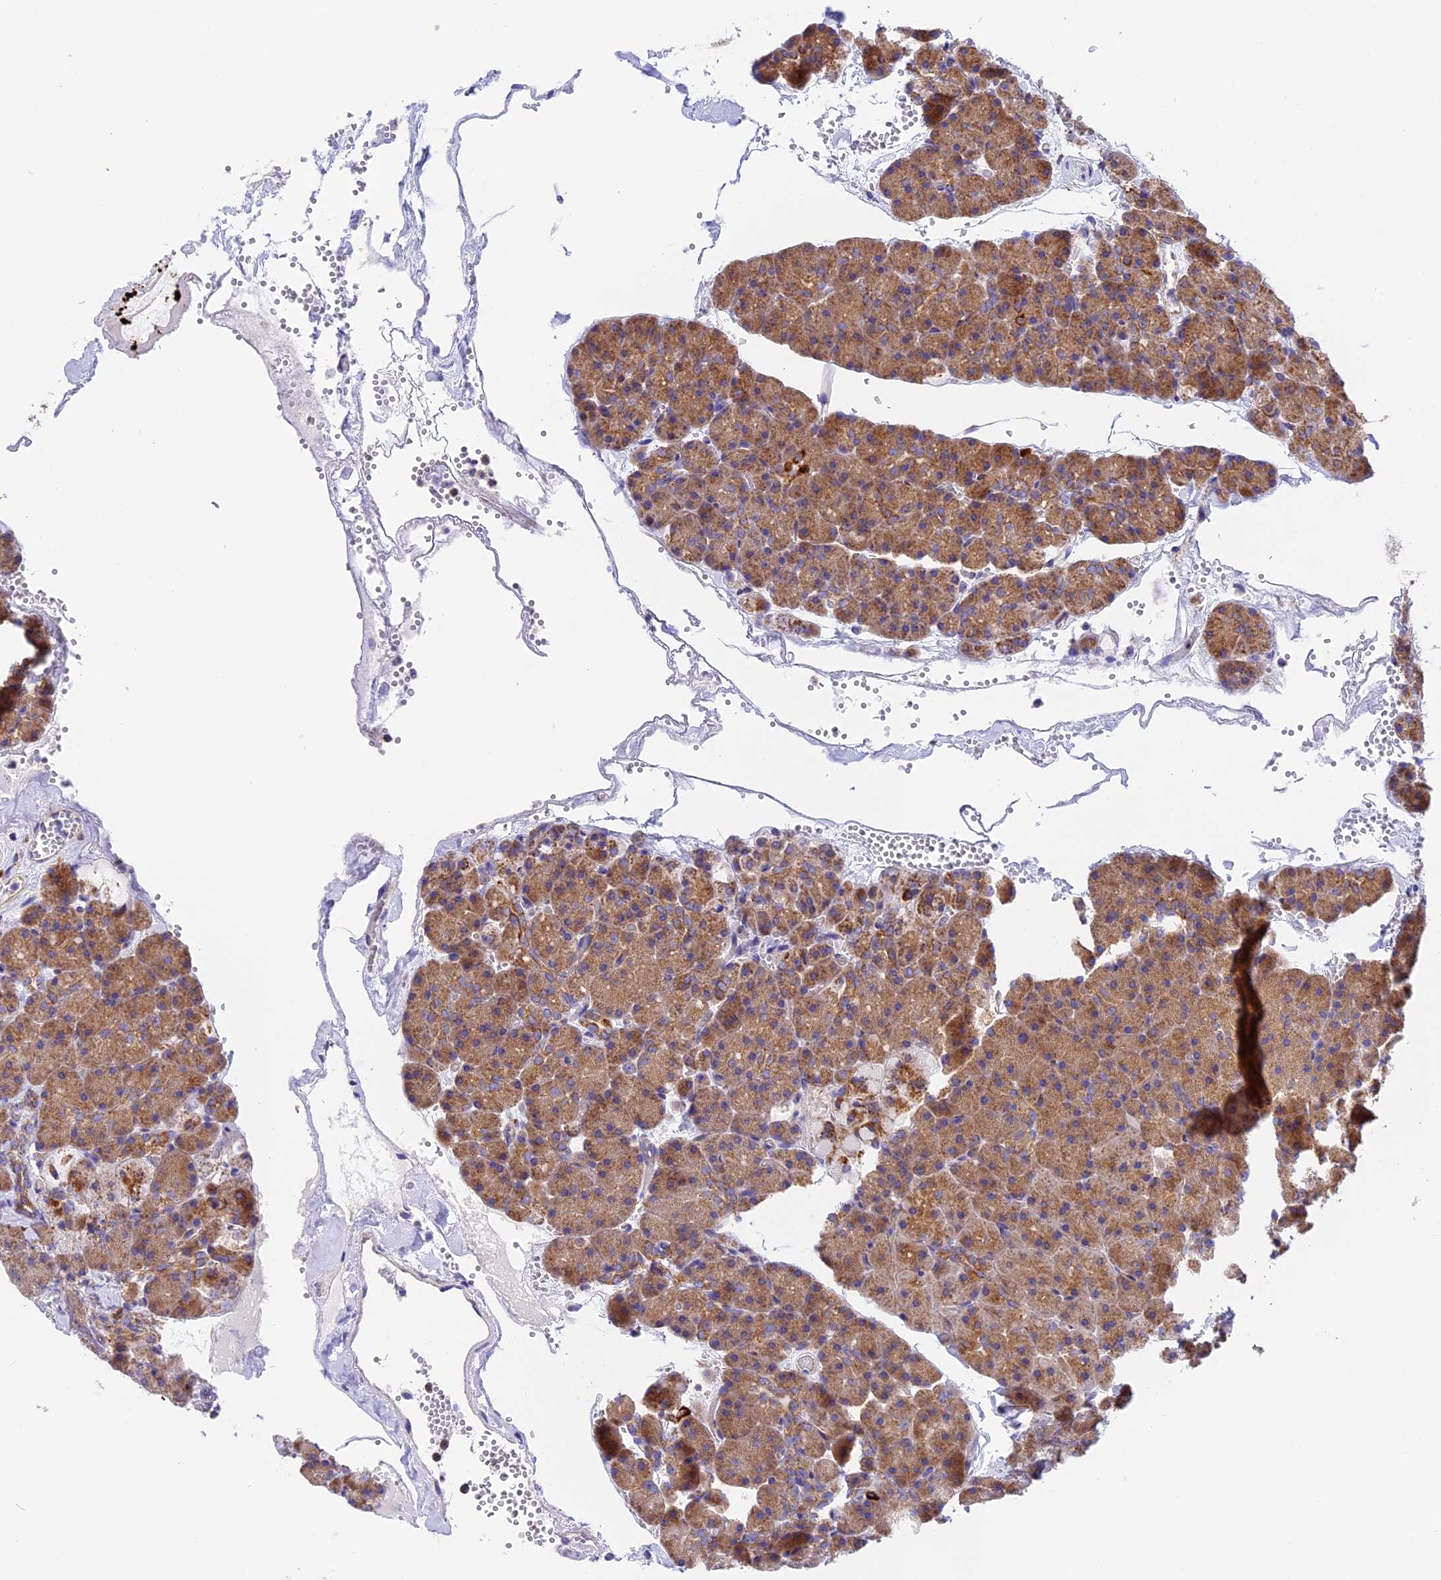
{"staining": {"intensity": "moderate", "quantity": "25%-75%", "location": "cytoplasmic/membranous"}, "tissue": "pancreas", "cell_type": "Exocrine glandular cells", "image_type": "normal", "snomed": [{"axis": "morphology", "description": "Normal tissue, NOS"}, {"axis": "topography", "description": "Pancreas"}], "caption": "A brown stain labels moderate cytoplasmic/membranous staining of a protein in exocrine glandular cells of benign human pancreas. (DAB = brown stain, brightfield microscopy at high magnification).", "gene": "MRAS", "patient": {"sex": "male", "age": 36}}